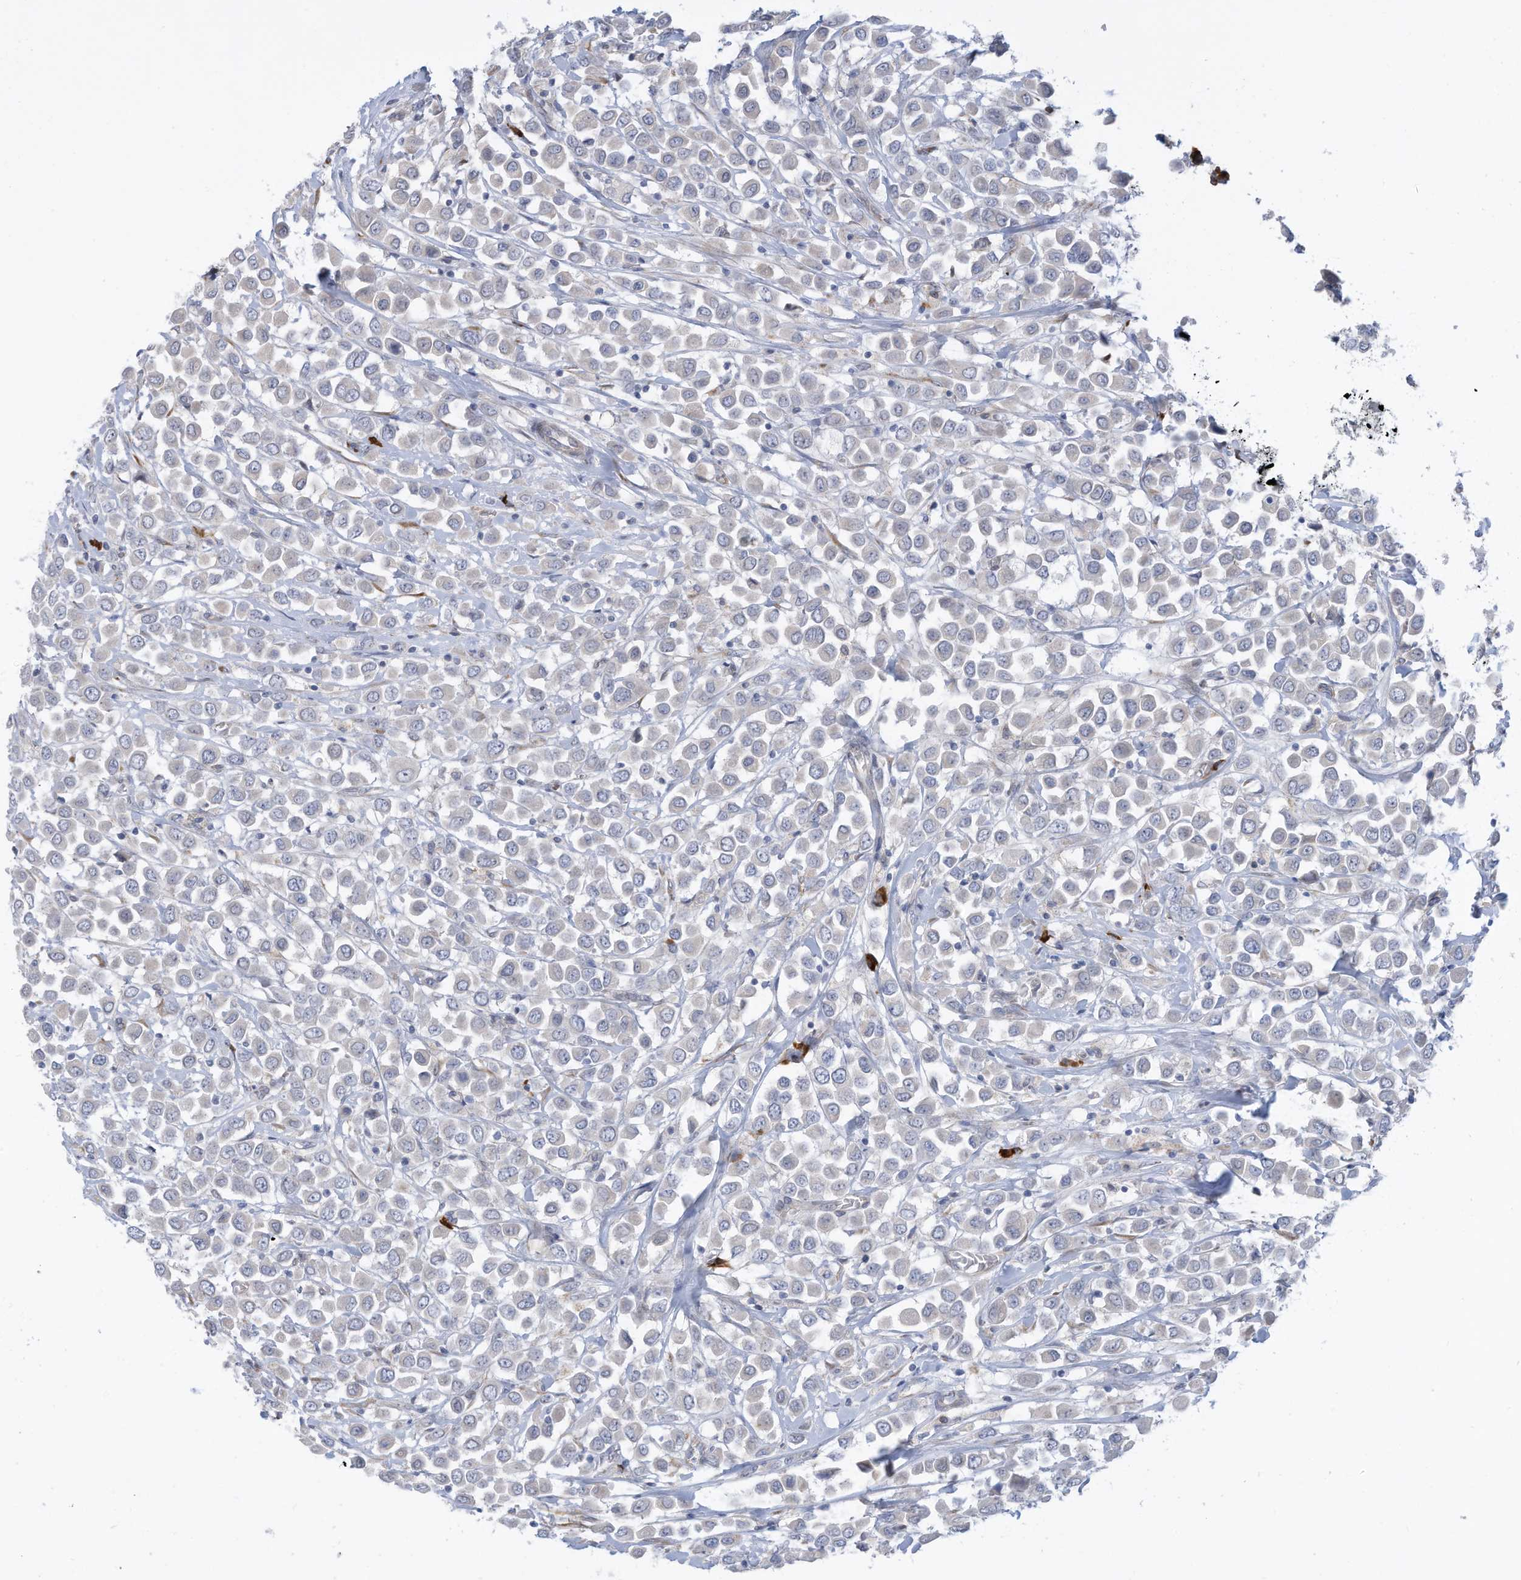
{"staining": {"intensity": "negative", "quantity": "none", "location": "none"}, "tissue": "breast cancer", "cell_type": "Tumor cells", "image_type": "cancer", "snomed": [{"axis": "morphology", "description": "Duct carcinoma"}, {"axis": "topography", "description": "Breast"}], "caption": "This histopathology image is of breast cancer stained with immunohistochemistry to label a protein in brown with the nuclei are counter-stained blue. There is no staining in tumor cells. The staining was performed using DAB (3,3'-diaminobenzidine) to visualize the protein expression in brown, while the nuclei were stained in blue with hematoxylin (Magnification: 20x).", "gene": "ZNF292", "patient": {"sex": "female", "age": 61}}